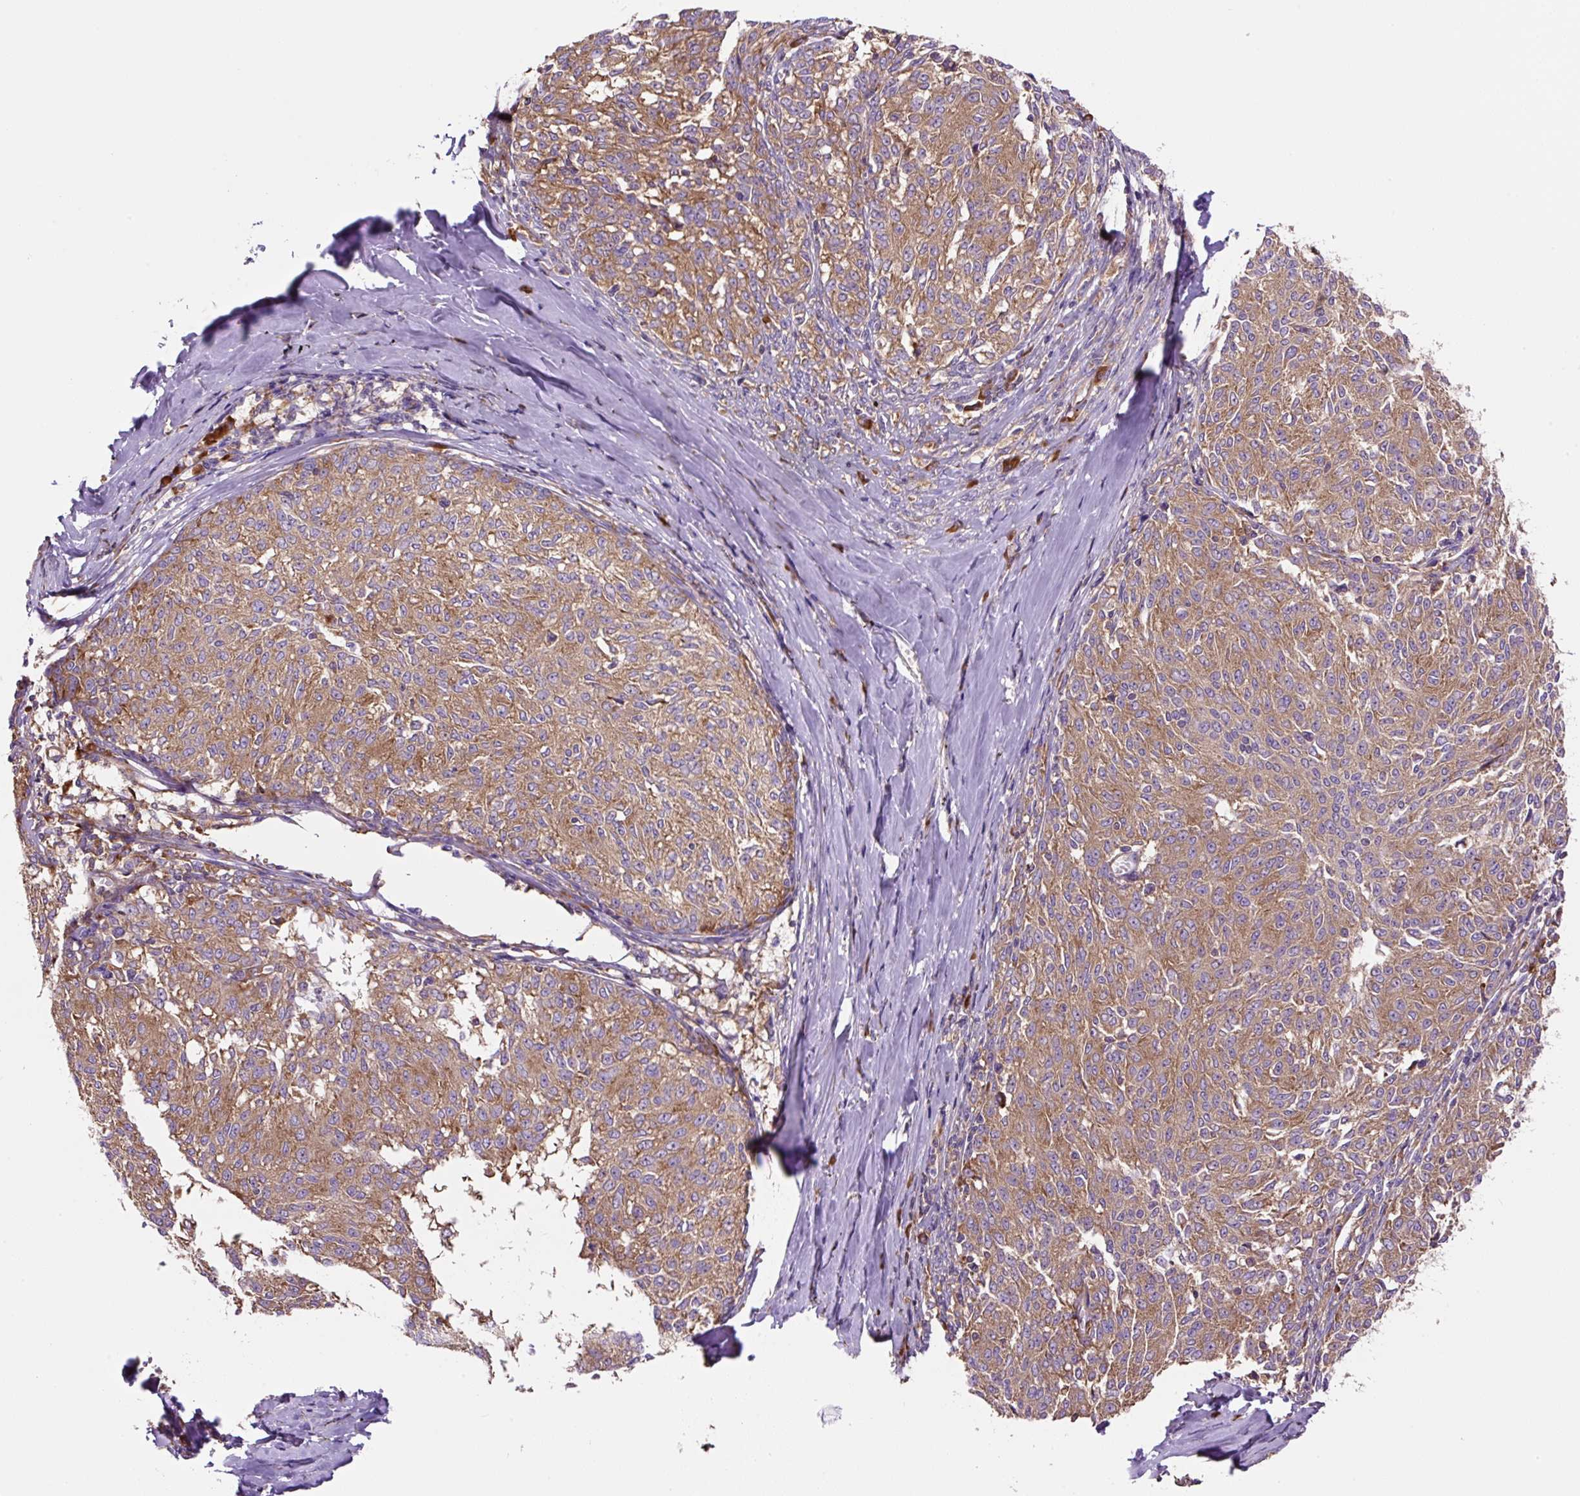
{"staining": {"intensity": "moderate", "quantity": ">75%", "location": "cytoplasmic/membranous"}, "tissue": "melanoma", "cell_type": "Tumor cells", "image_type": "cancer", "snomed": [{"axis": "morphology", "description": "Malignant melanoma, NOS"}, {"axis": "topography", "description": "Skin"}], "caption": "Protein analysis of melanoma tissue shows moderate cytoplasmic/membranous positivity in approximately >75% of tumor cells. (DAB = brown stain, brightfield microscopy at high magnification).", "gene": "RPS23", "patient": {"sex": "female", "age": 72}}